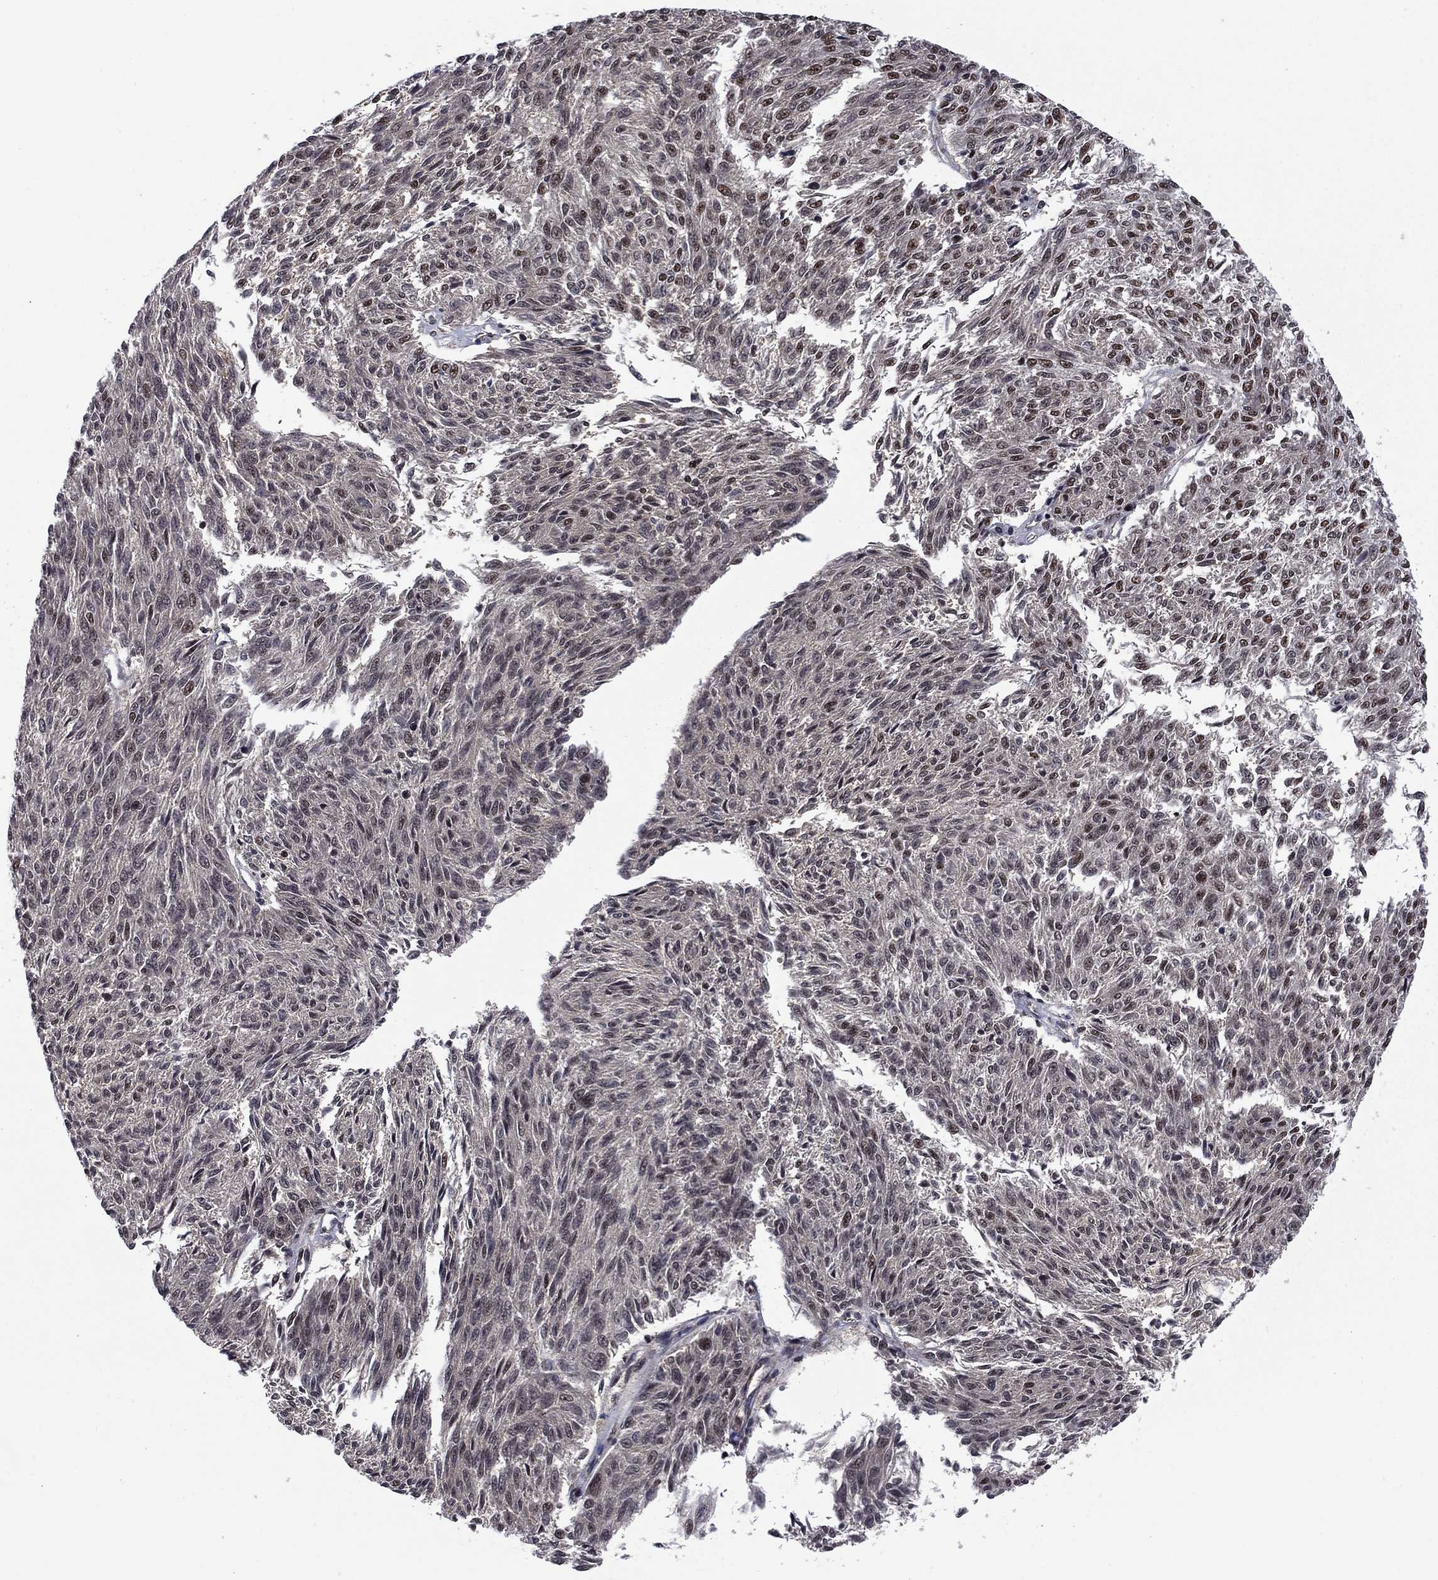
{"staining": {"intensity": "negative", "quantity": "none", "location": "none"}, "tissue": "melanoma", "cell_type": "Tumor cells", "image_type": "cancer", "snomed": [{"axis": "morphology", "description": "Malignant melanoma, NOS"}, {"axis": "topography", "description": "Skin"}], "caption": "The immunohistochemistry (IHC) micrograph has no significant positivity in tumor cells of malignant melanoma tissue. (DAB (3,3'-diaminobenzidine) immunohistochemistry with hematoxylin counter stain).", "gene": "RPRD1B", "patient": {"sex": "female", "age": 72}}